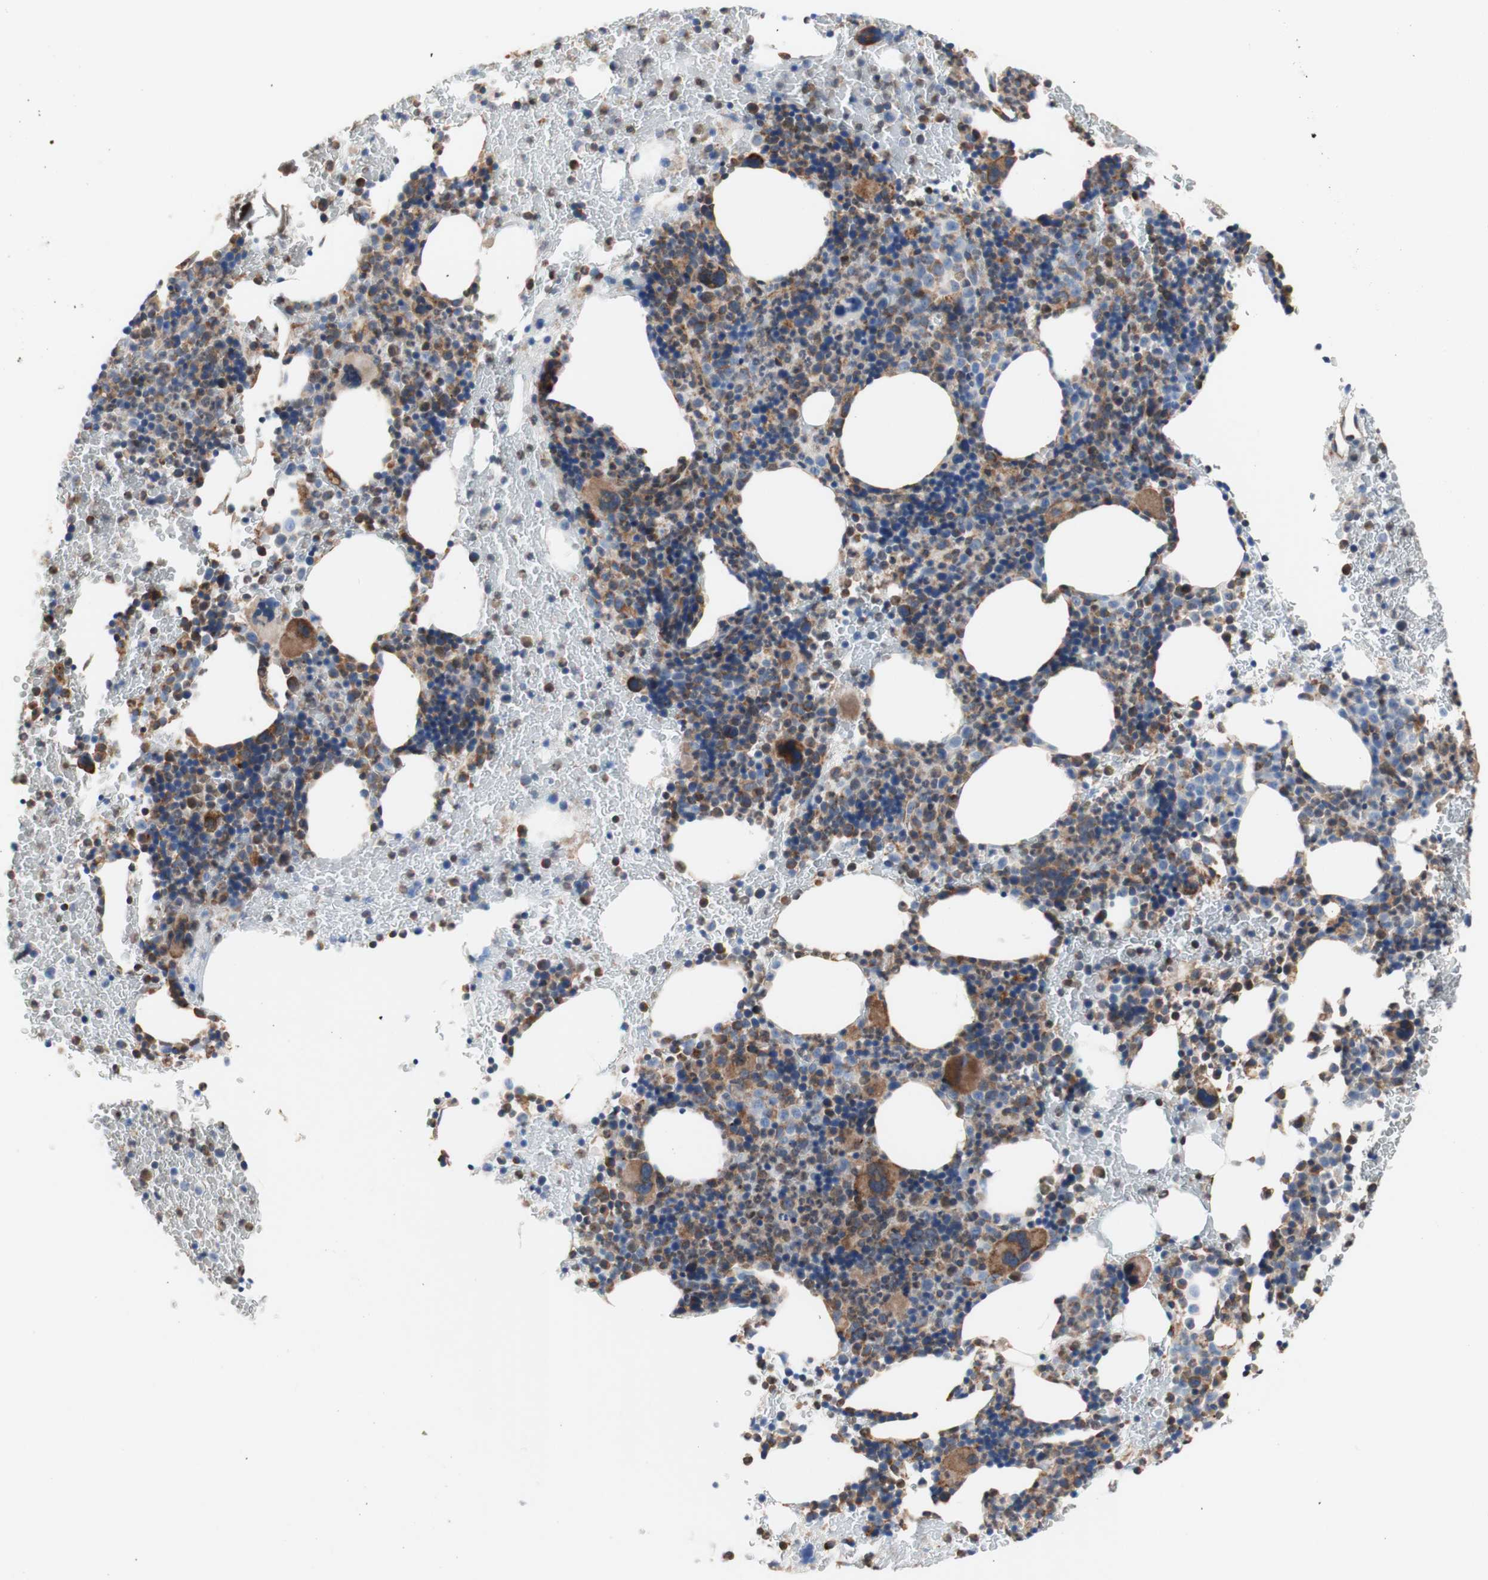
{"staining": {"intensity": "moderate", "quantity": "25%-75%", "location": "cytoplasmic/membranous"}, "tissue": "bone marrow", "cell_type": "Hematopoietic cells", "image_type": "normal", "snomed": [{"axis": "morphology", "description": "Normal tissue, NOS"}, {"axis": "morphology", "description": "Inflammation, NOS"}, {"axis": "topography", "description": "Bone marrow"}], "caption": "A brown stain highlights moderate cytoplasmic/membranous staining of a protein in hematopoietic cells of unremarkable bone marrow. Using DAB (brown) and hematoxylin (blue) stains, captured at high magnification using brightfield microscopy.", "gene": "FMR1", "patient": {"sex": "male", "age": 72}}